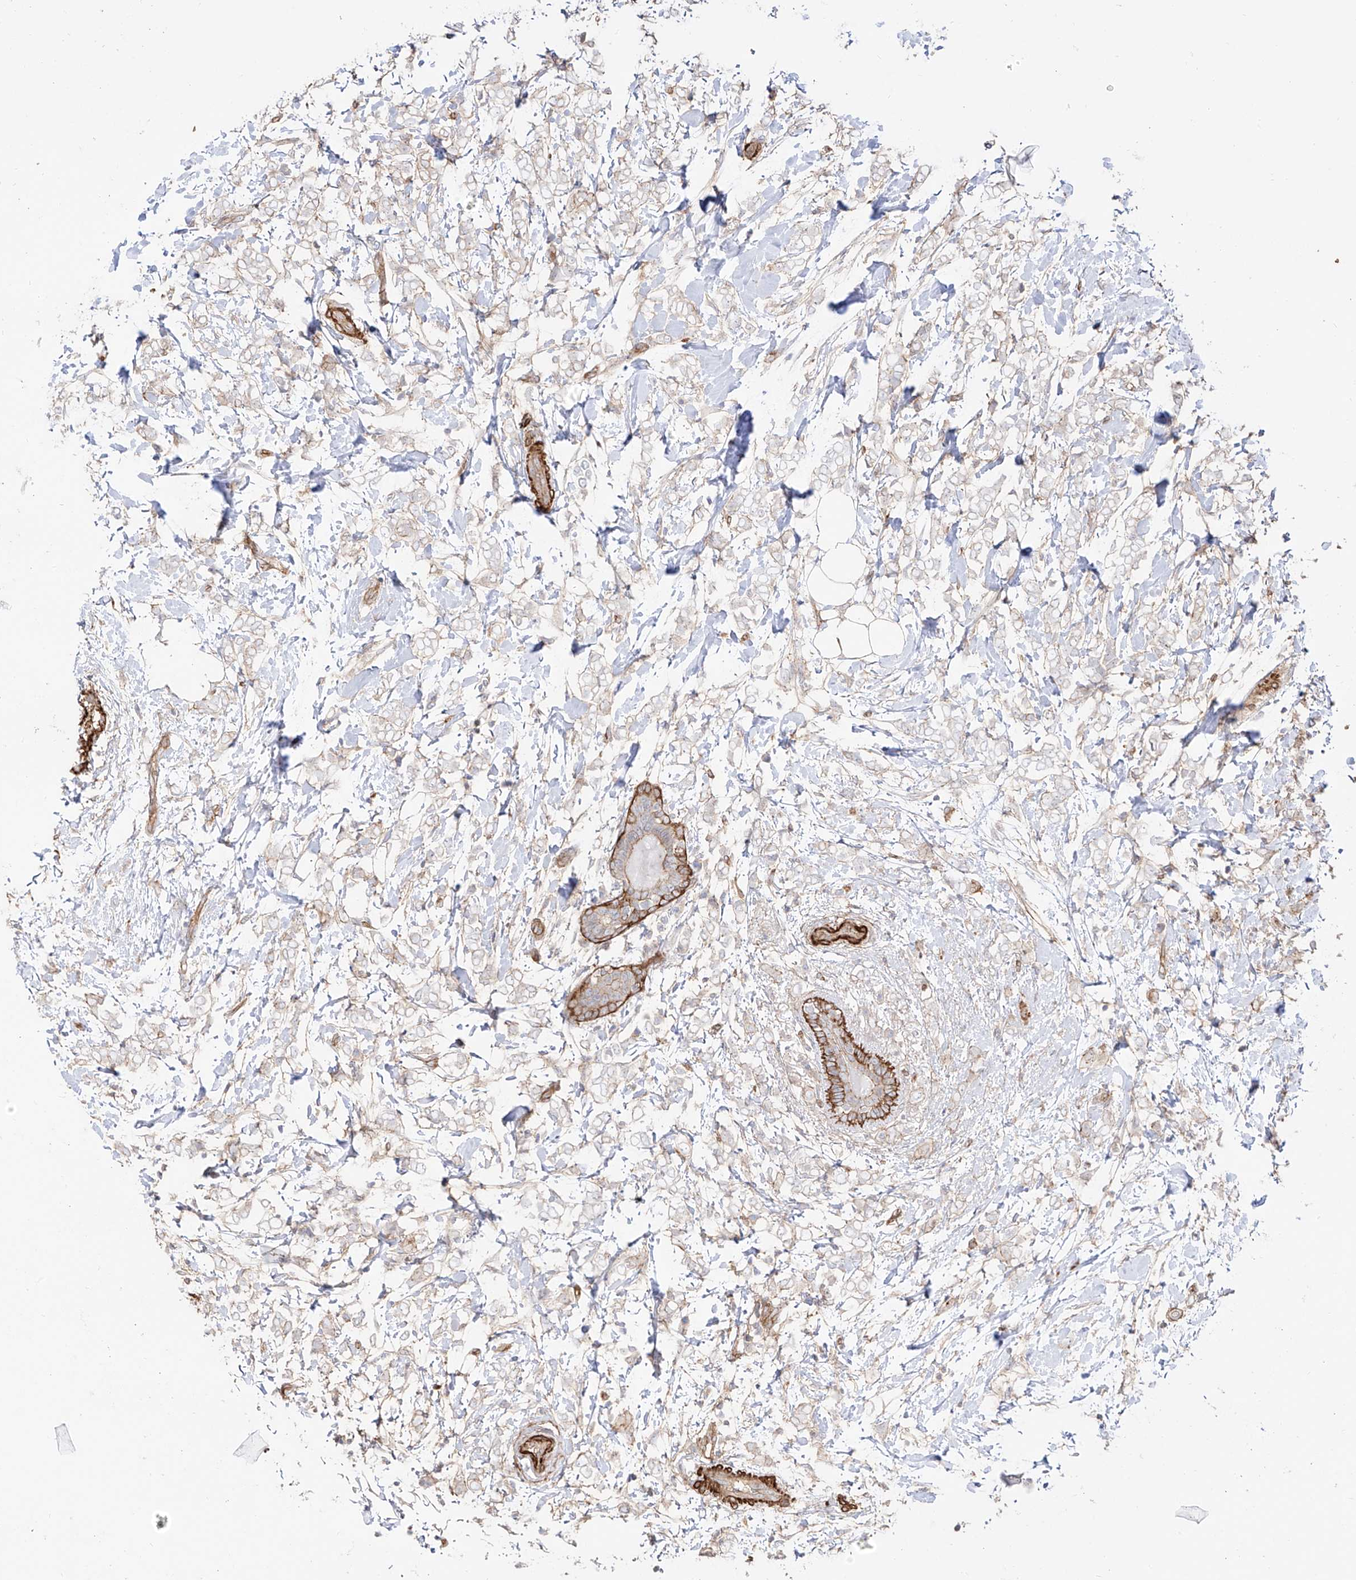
{"staining": {"intensity": "weak", "quantity": "<25%", "location": "cytoplasmic/membranous"}, "tissue": "breast cancer", "cell_type": "Tumor cells", "image_type": "cancer", "snomed": [{"axis": "morphology", "description": "Normal tissue, NOS"}, {"axis": "morphology", "description": "Lobular carcinoma"}, {"axis": "topography", "description": "Breast"}], "caption": "A high-resolution micrograph shows immunohistochemistry staining of lobular carcinoma (breast), which reveals no significant positivity in tumor cells.", "gene": "ZNF180", "patient": {"sex": "female", "age": 47}}